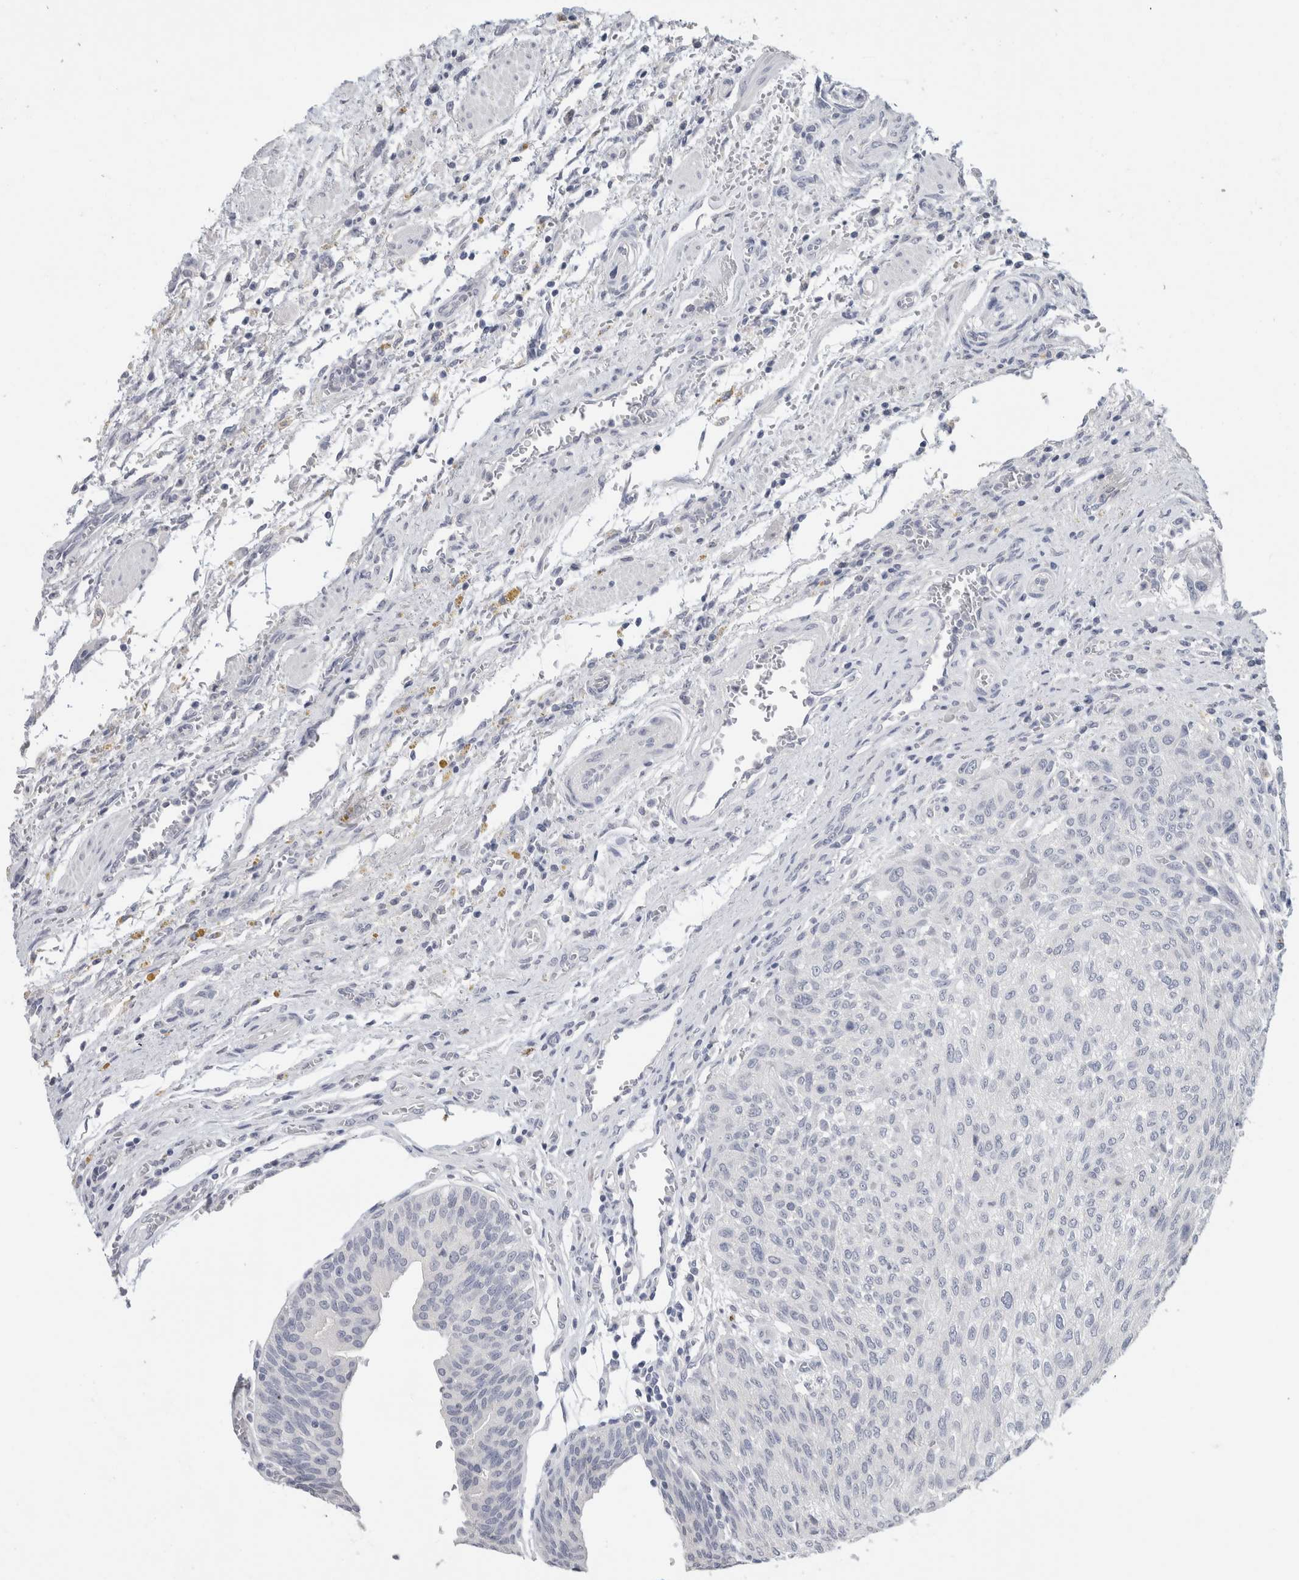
{"staining": {"intensity": "negative", "quantity": "none", "location": "none"}, "tissue": "urothelial cancer", "cell_type": "Tumor cells", "image_type": "cancer", "snomed": [{"axis": "morphology", "description": "Urothelial carcinoma, Low grade"}, {"axis": "morphology", "description": "Urothelial carcinoma, High grade"}, {"axis": "topography", "description": "Urinary bladder"}], "caption": "This is a histopathology image of immunohistochemistry staining of urothelial carcinoma (high-grade), which shows no positivity in tumor cells.", "gene": "BCAN", "patient": {"sex": "male", "age": 35}}